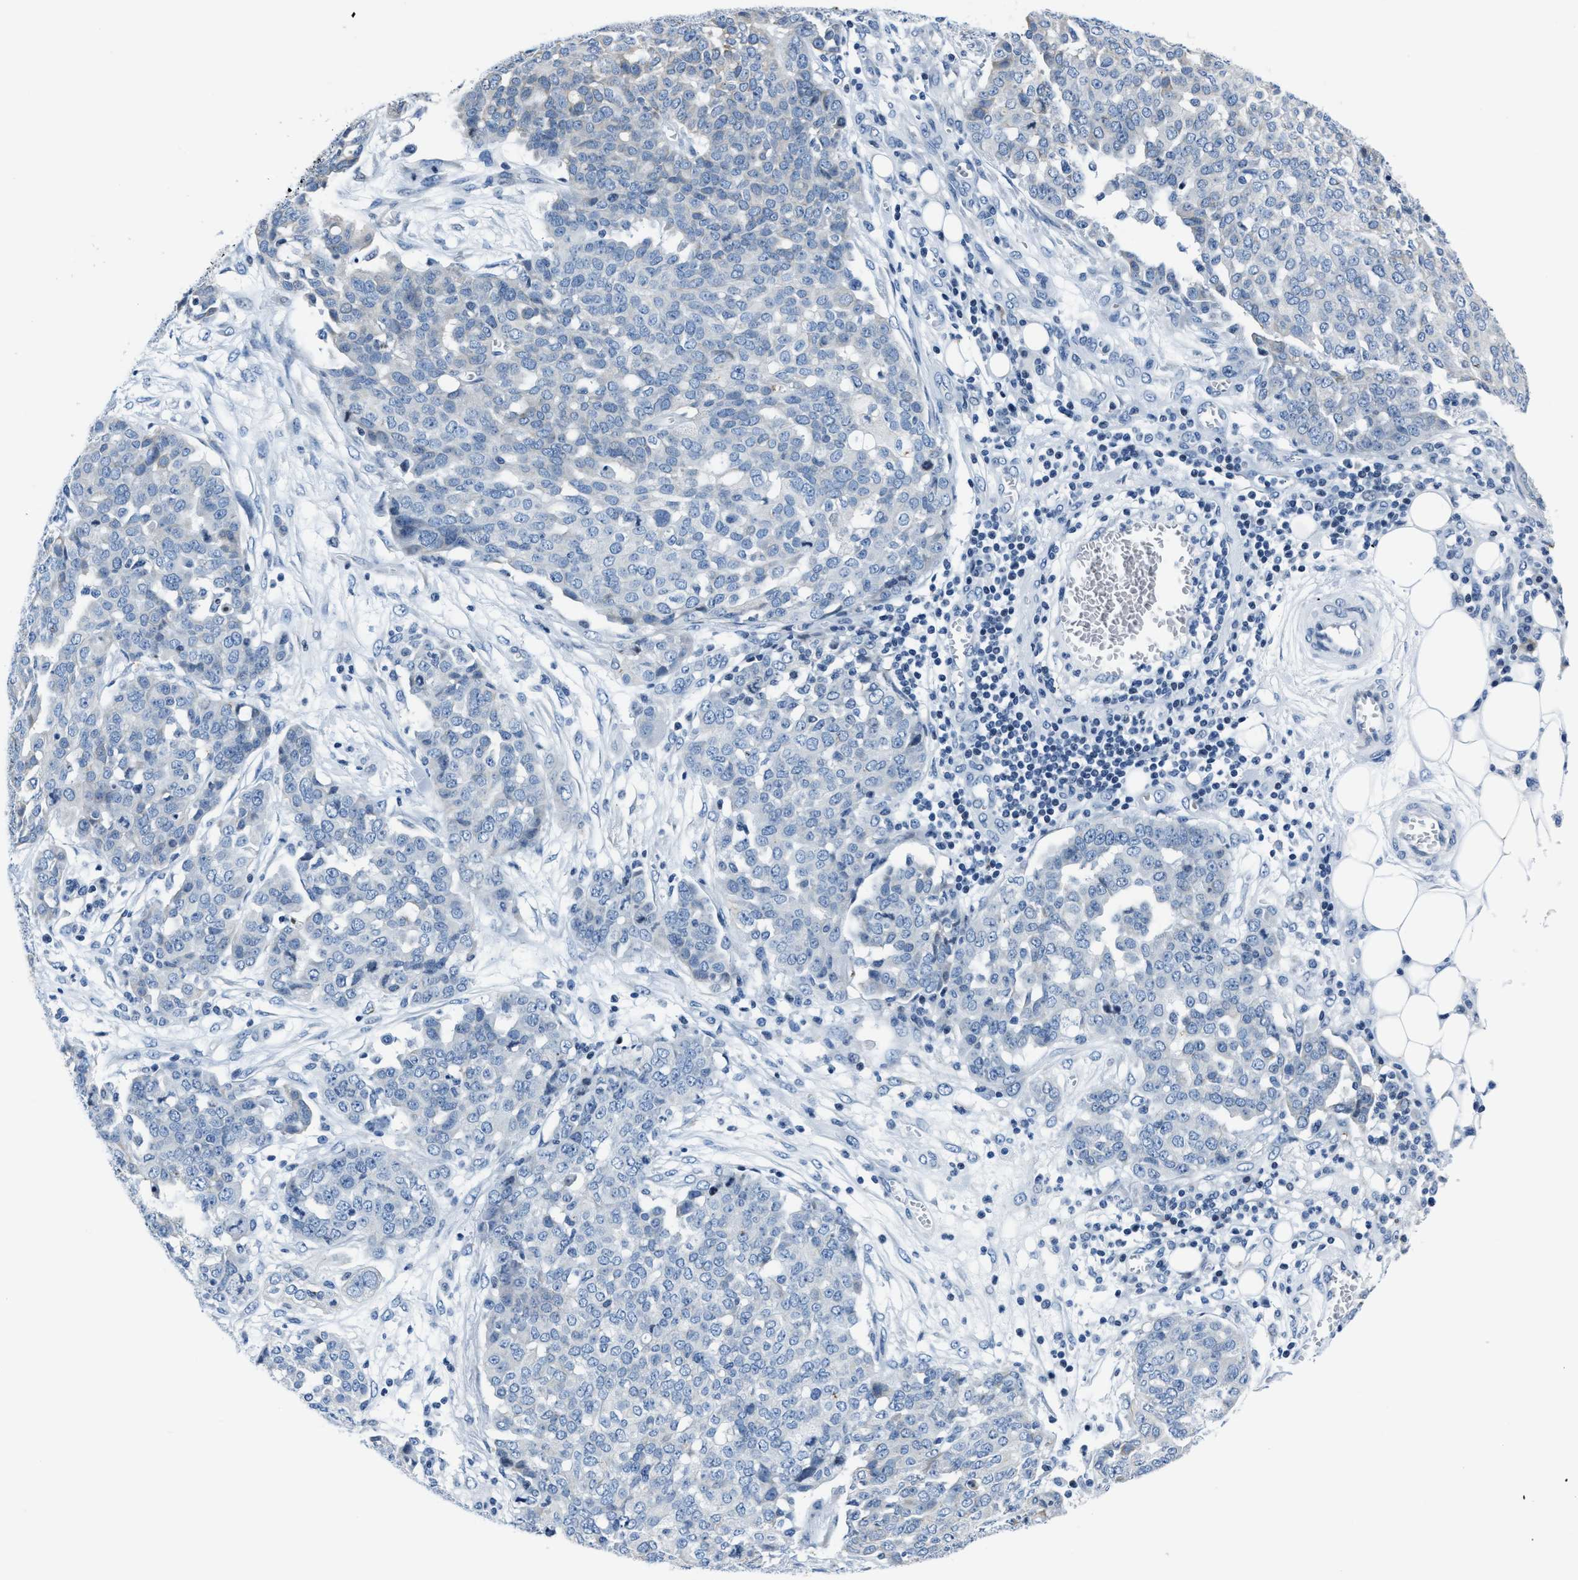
{"staining": {"intensity": "negative", "quantity": "none", "location": "none"}, "tissue": "ovarian cancer", "cell_type": "Tumor cells", "image_type": "cancer", "snomed": [{"axis": "morphology", "description": "Cystadenocarcinoma, serous, NOS"}, {"axis": "topography", "description": "Soft tissue"}, {"axis": "topography", "description": "Ovary"}], "caption": "Tumor cells are negative for protein expression in human ovarian cancer.", "gene": "ASZ1", "patient": {"sex": "female", "age": 57}}